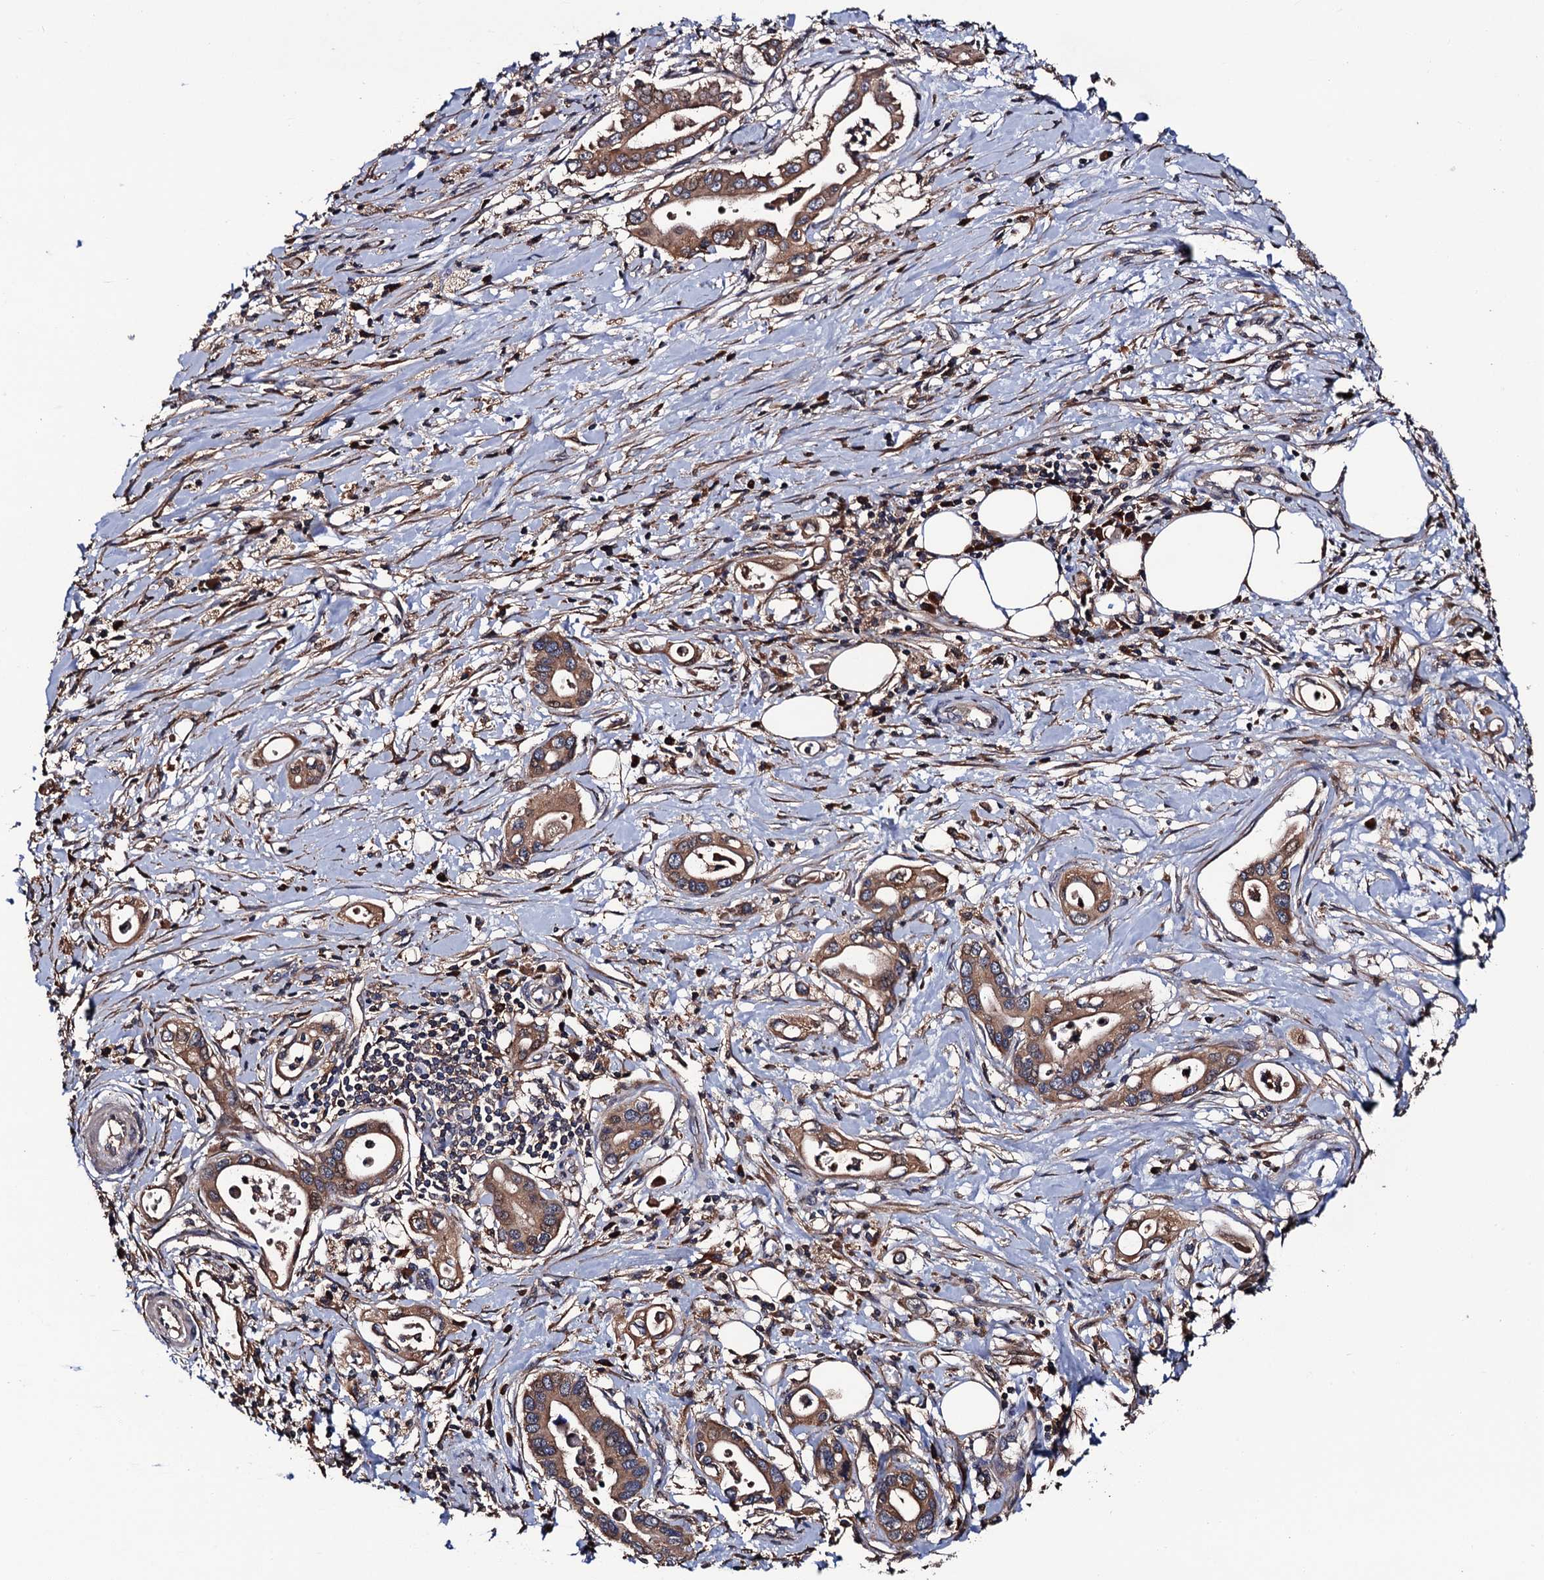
{"staining": {"intensity": "moderate", "quantity": ">75%", "location": "cytoplasmic/membranous"}, "tissue": "pancreatic cancer", "cell_type": "Tumor cells", "image_type": "cancer", "snomed": [{"axis": "morphology", "description": "Adenocarcinoma, NOS"}, {"axis": "topography", "description": "Pancreas"}], "caption": "Human pancreatic adenocarcinoma stained with a brown dye exhibits moderate cytoplasmic/membranous positive staining in about >75% of tumor cells.", "gene": "RGS11", "patient": {"sex": "female", "age": 77}}